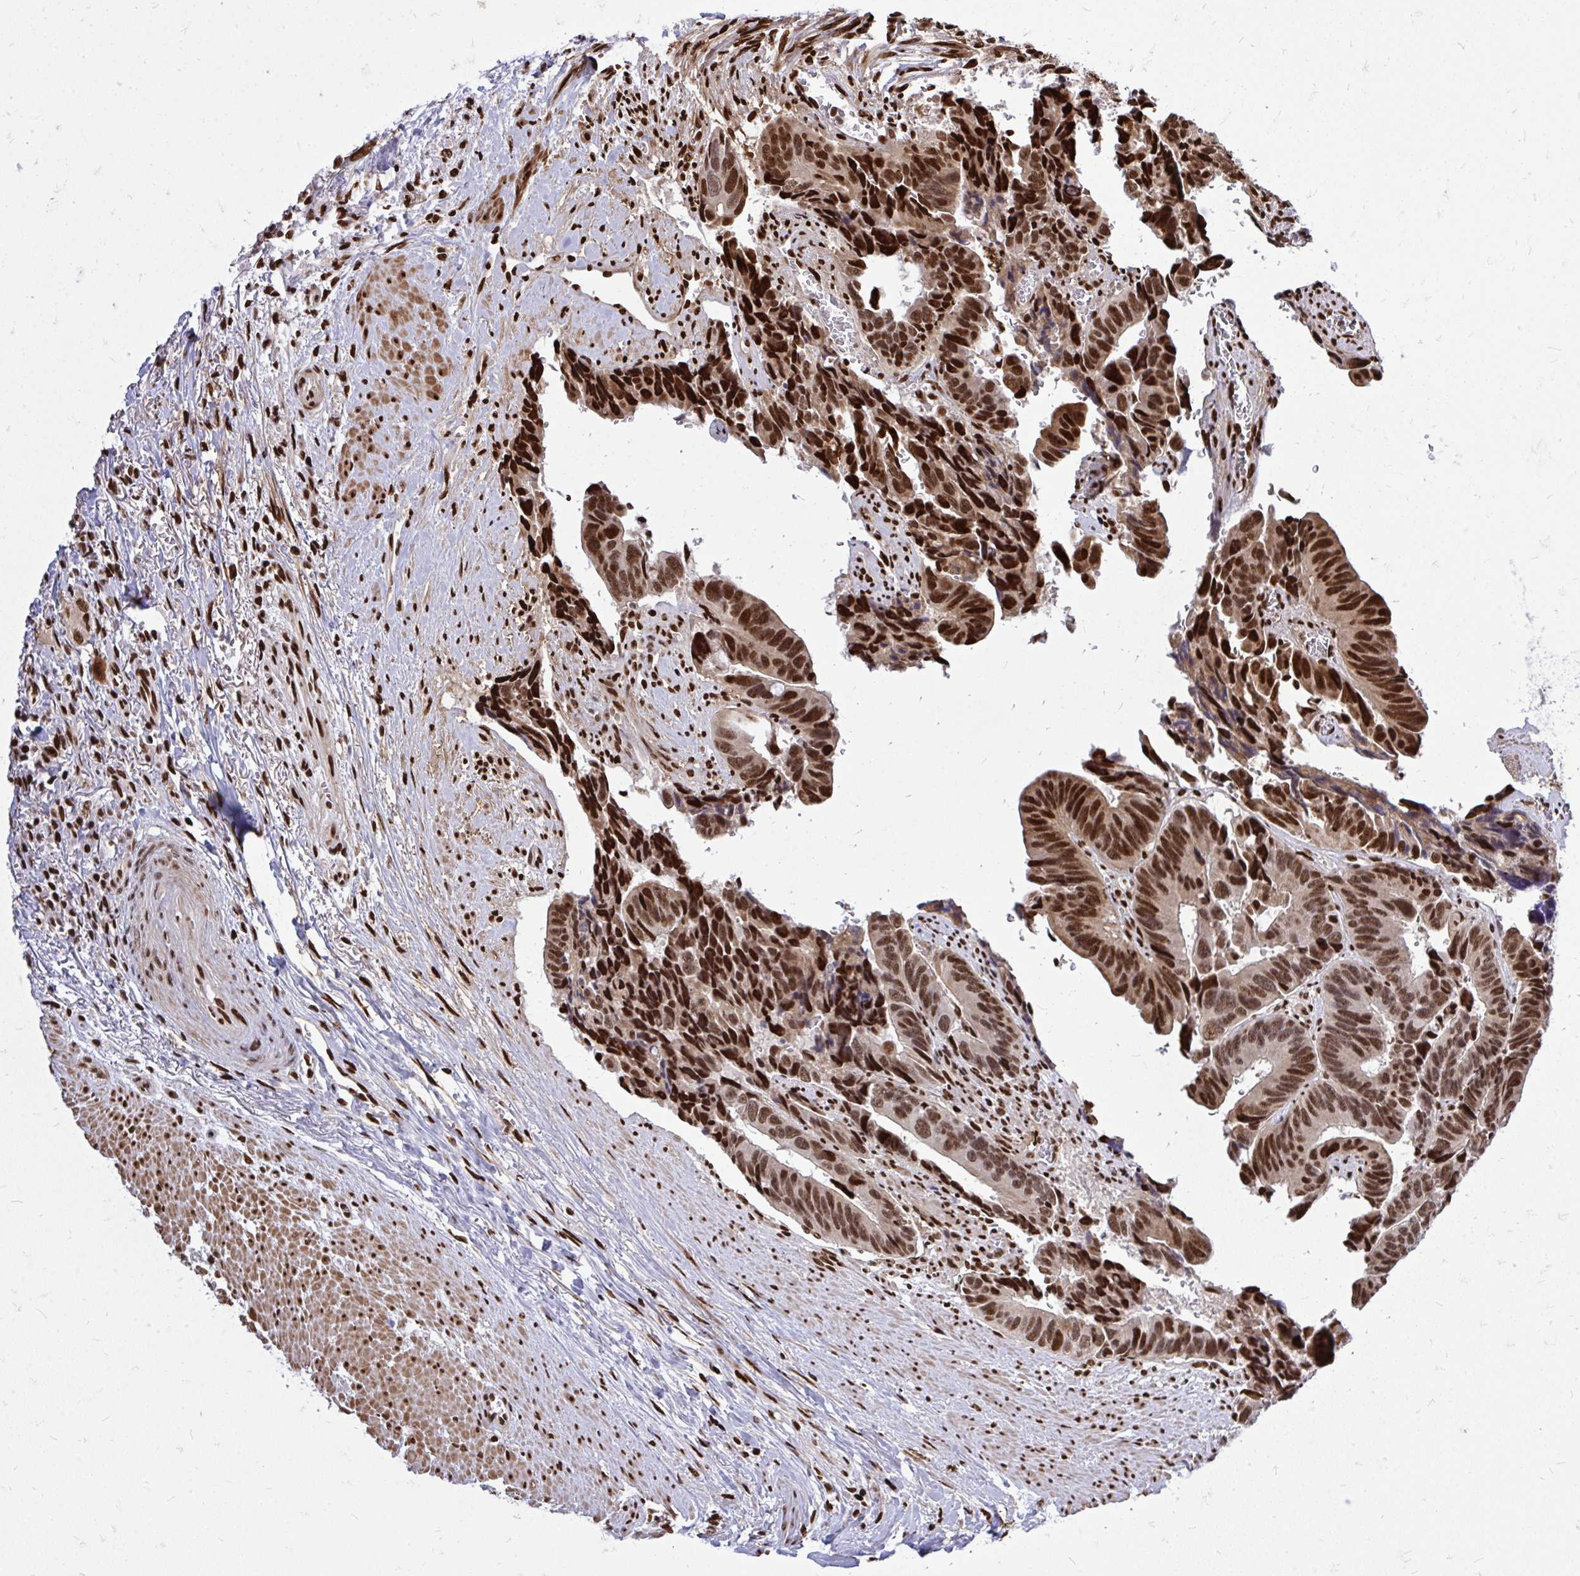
{"staining": {"intensity": "strong", "quantity": ">75%", "location": "nuclear"}, "tissue": "colorectal cancer", "cell_type": "Tumor cells", "image_type": "cancer", "snomed": [{"axis": "morphology", "description": "Adenocarcinoma, NOS"}, {"axis": "topography", "description": "Rectum"}], "caption": "The immunohistochemical stain shows strong nuclear expression in tumor cells of adenocarcinoma (colorectal) tissue. (Brightfield microscopy of DAB IHC at high magnification).", "gene": "TBL1Y", "patient": {"sex": "male", "age": 76}}